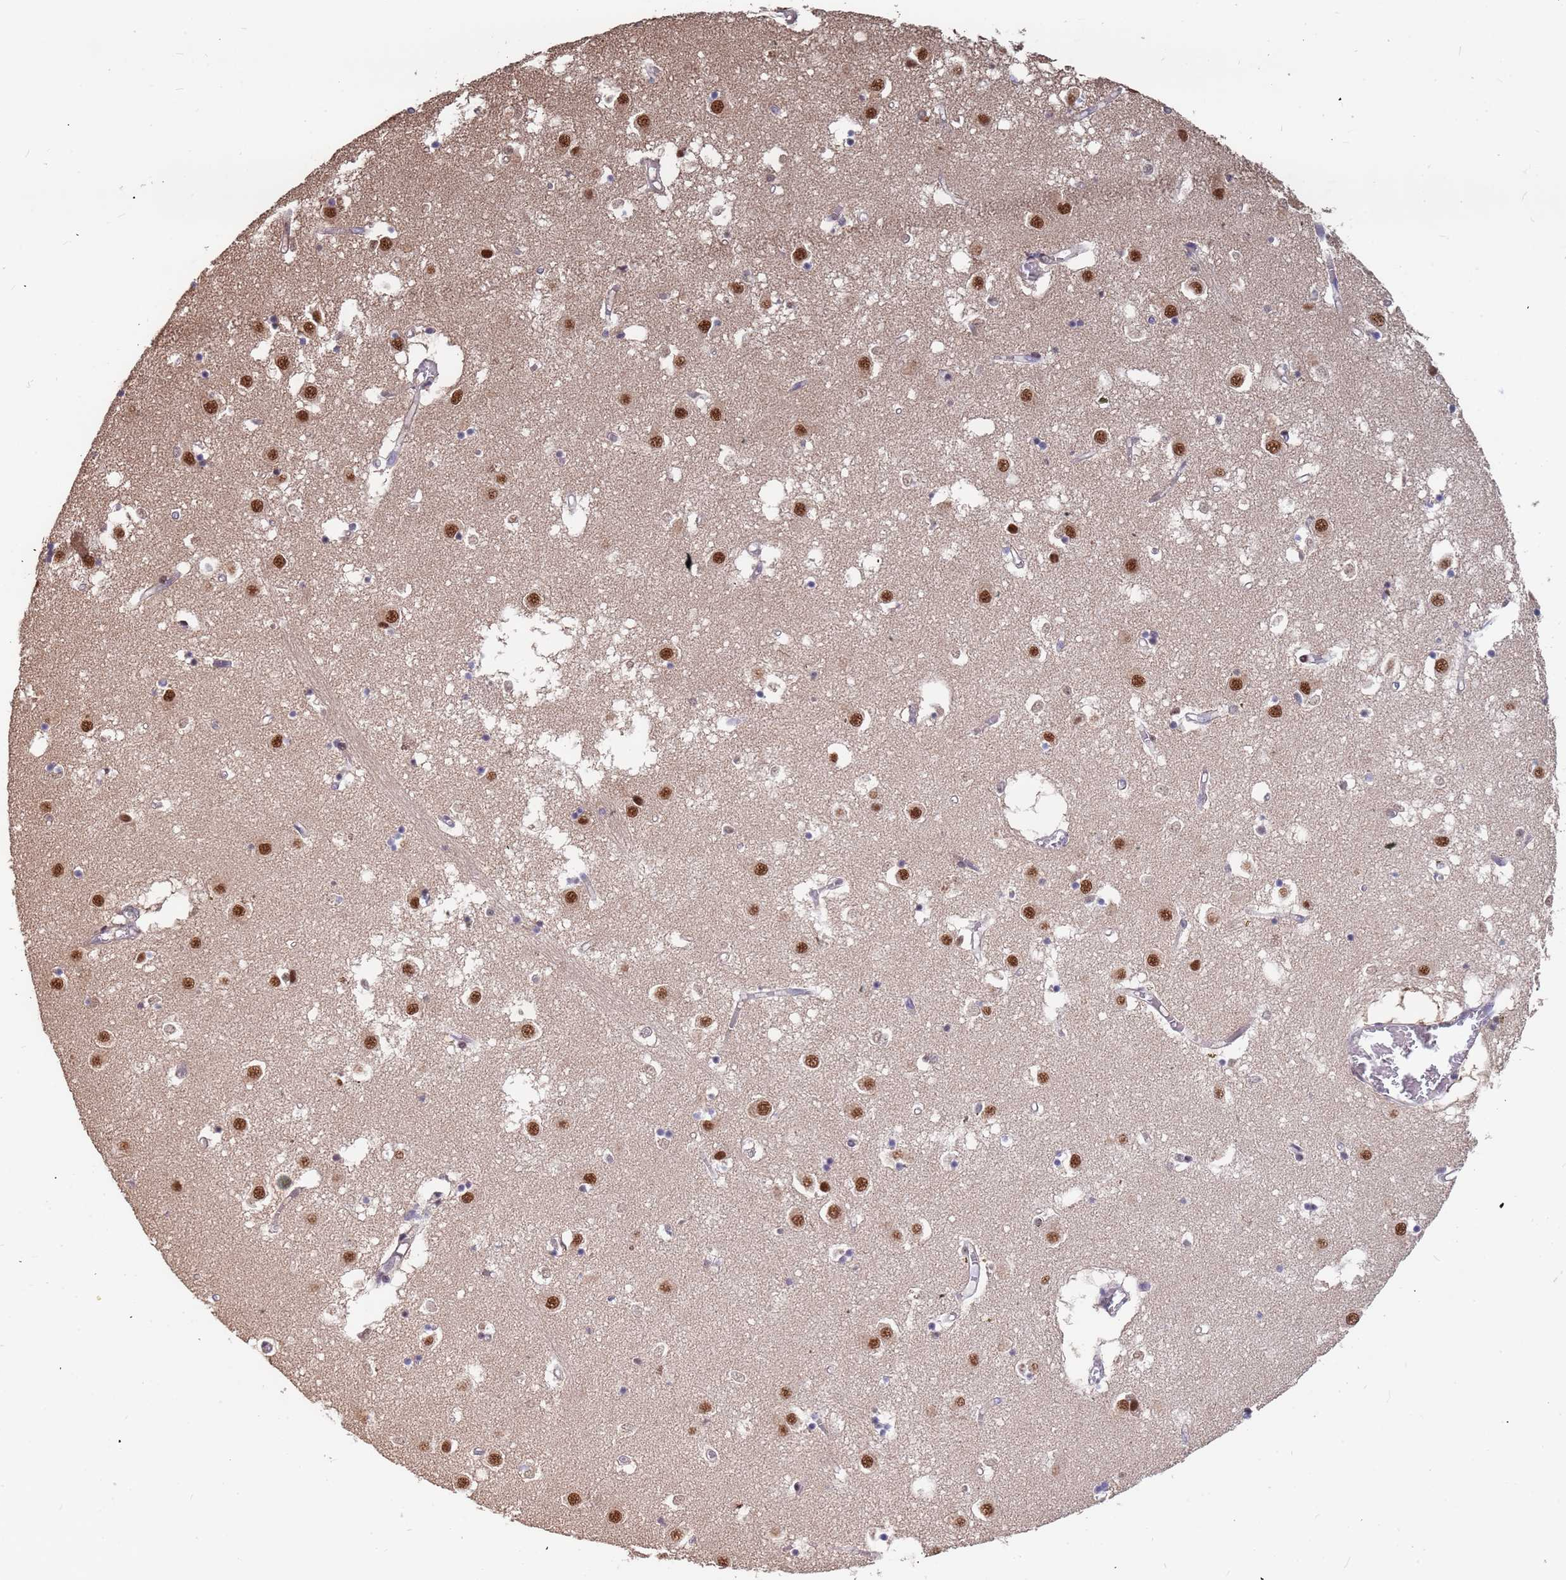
{"staining": {"intensity": "moderate", "quantity": "25%-75%", "location": "nuclear"}, "tissue": "caudate", "cell_type": "Glial cells", "image_type": "normal", "snomed": [{"axis": "morphology", "description": "Normal tissue, NOS"}, {"axis": "topography", "description": "Lateral ventricle wall"}], "caption": "Immunohistochemical staining of unremarkable caudate shows moderate nuclear protein expression in approximately 25%-75% of glial cells. The staining was performed using DAB, with brown indicating positive protein expression. Nuclei are stained blue with hematoxylin.", "gene": "DENND2B", "patient": {"sex": "male", "age": 70}}